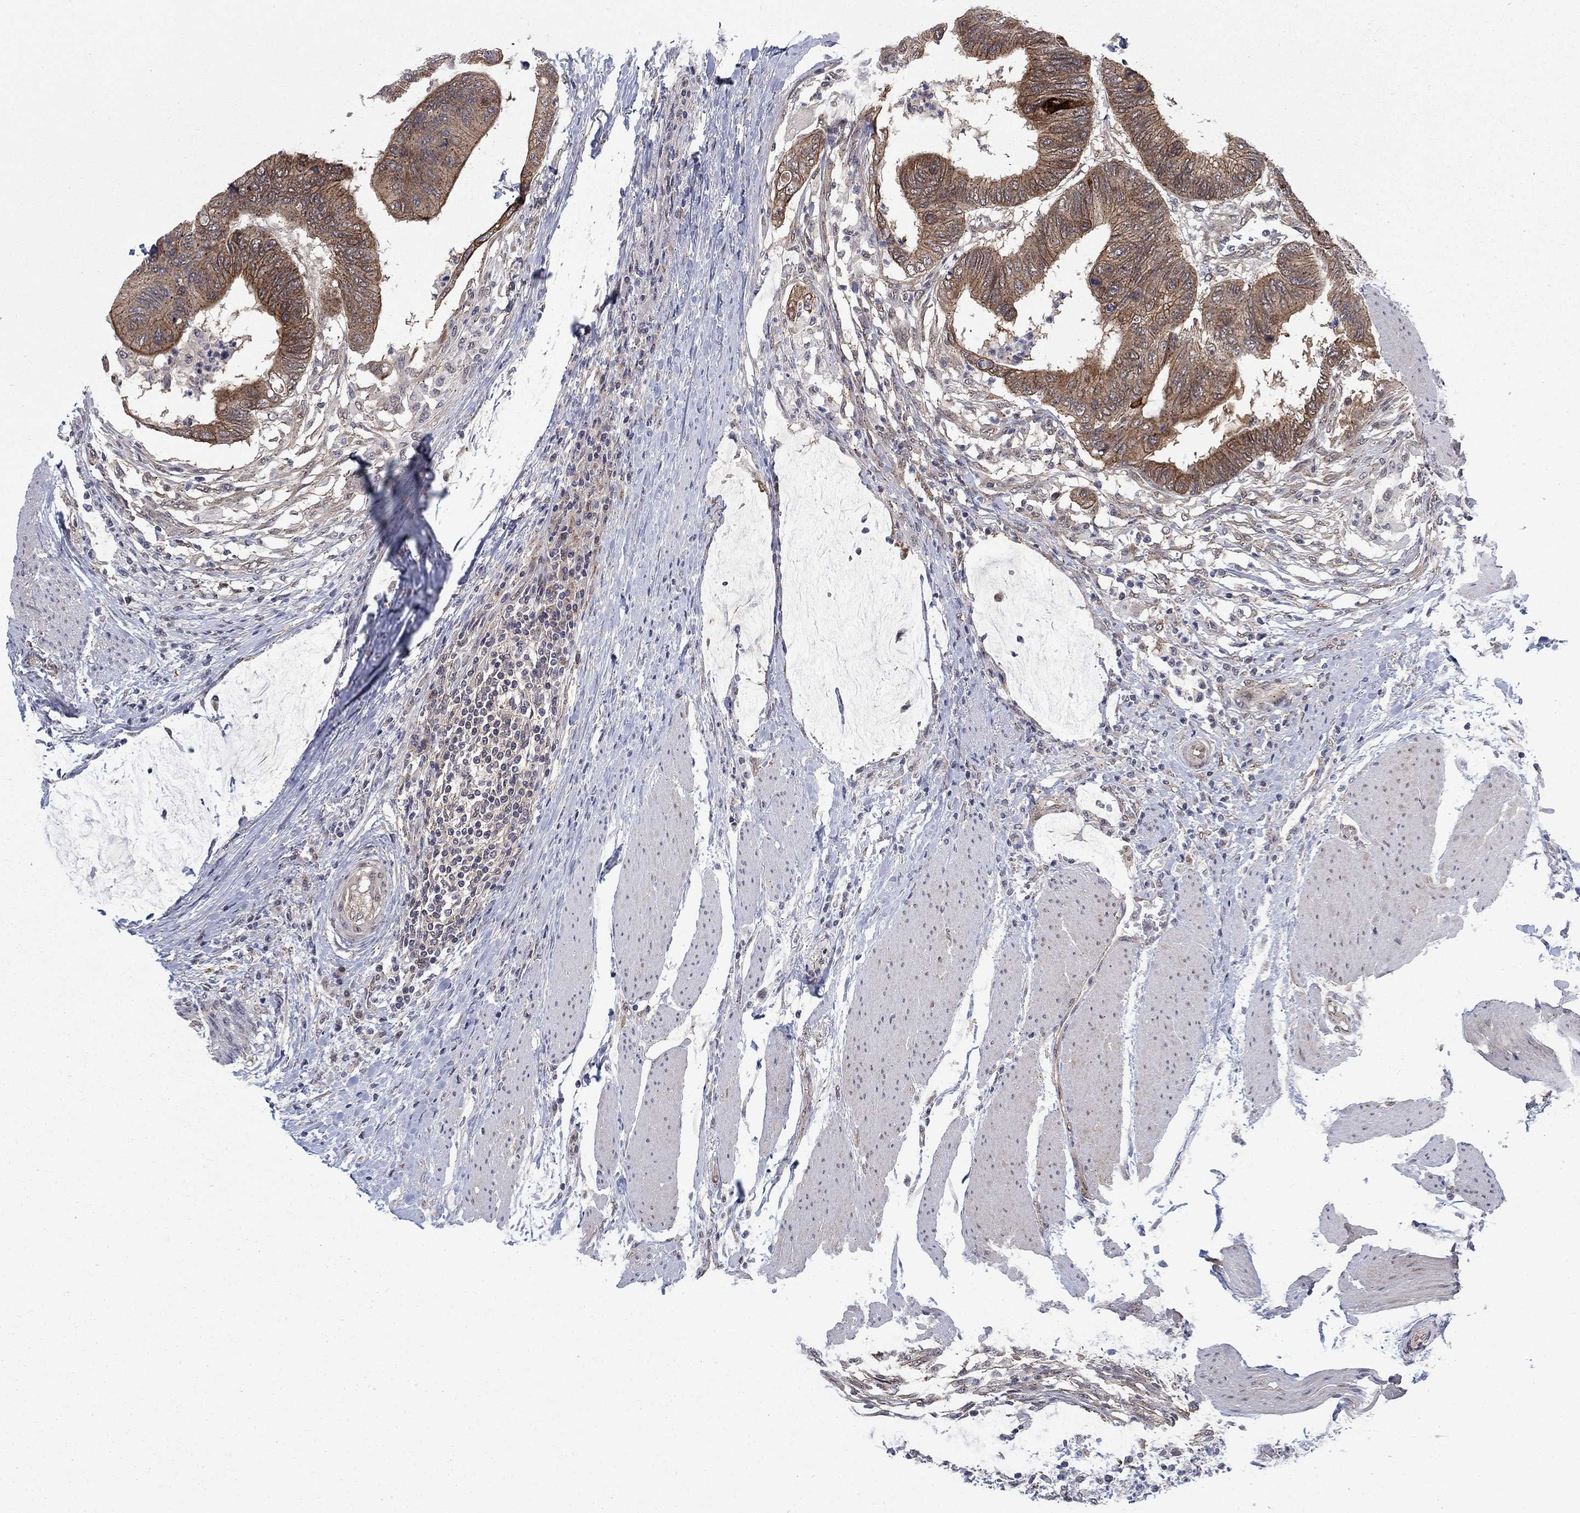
{"staining": {"intensity": "strong", "quantity": "<25%", "location": "cytoplasmic/membranous"}, "tissue": "colorectal cancer", "cell_type": "Tumor cells", "image_type": "cancer", "snomed": [{"axis": "morphology", "description": "Normal tissue, NOS"}, {"axis": "morphology", "description": "Adenocarcinoma, NOS"}, {"axis": "topography", "description": "Rectum"}, {"axis": "topography", "description": "Peripheral nerve tissue"}], "caption": "Immunohistochemistry (IHC) staining of colorectal cancer, which demonstrates medium levels of strong cytoplasmic/membranous staining in about <25% of tumor cells indicating strong cytoplasmic/membranous protein staining. The staining was performed using DAB (brown) for protein detection and nuclei were counterstained in hematoxylin (blue).", "gene": "SH3RF1", "patient": {"sex": "male", "age": 92}}